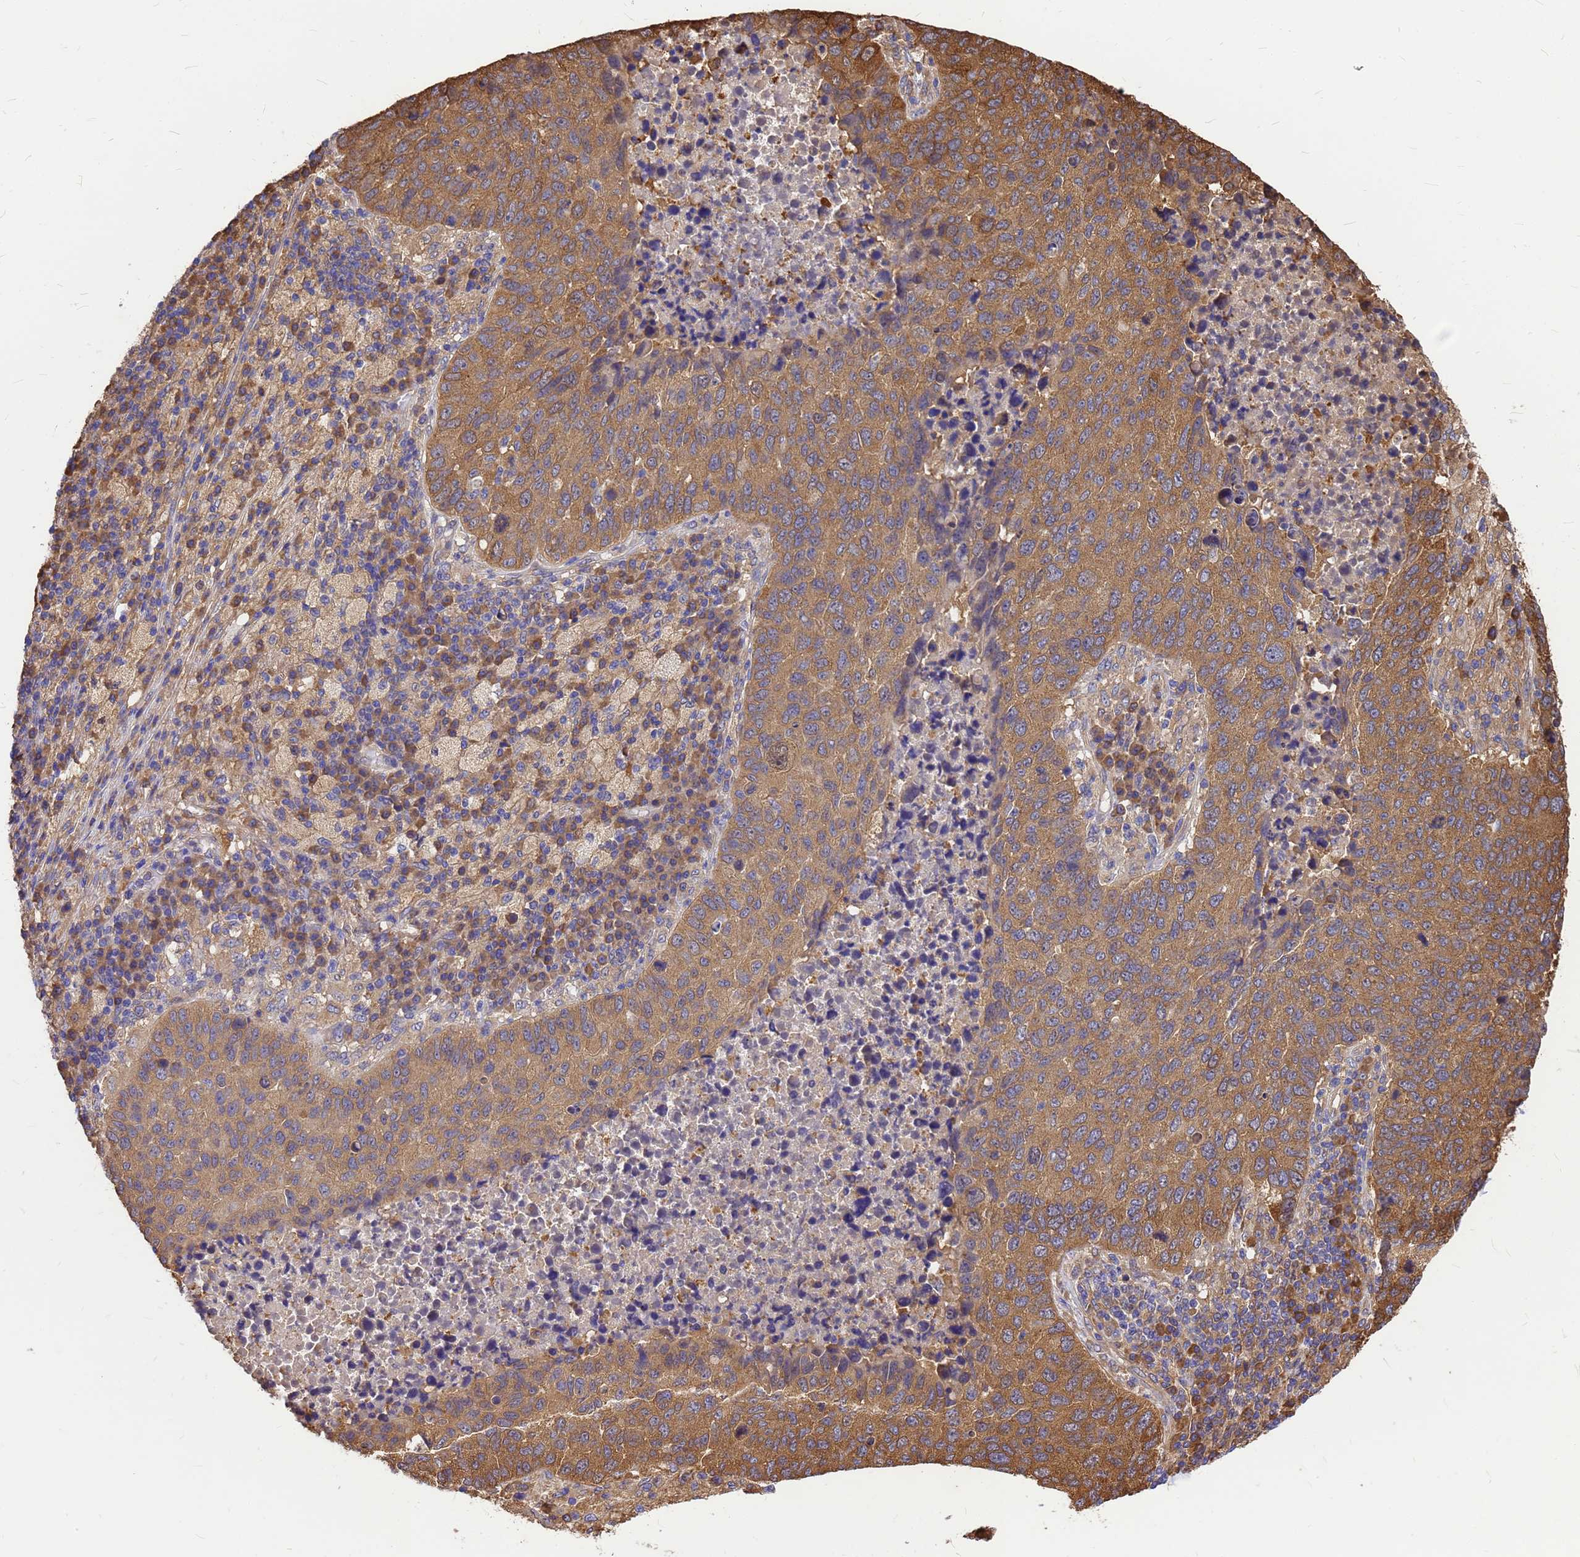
{"staining": {"intensity": "moderate", "quantity": ">75%", "location": "cytoplasmic/membranous"}, "tissue": "lung cancer", "cell_type": "Tumor cells", "image_type": "cancer", "snomed": [{"axis": "morphology", "description": "Squamous cell carcinoma, NOS"}, {"axis": "topography", "description": "Lung"}], "caption": "A brown stain shows moderate cytoplasmic/membranous positivity of a protein in squamous cell carcinoma (lung) tumor cells. (Brightfield microscopy of DAB IHC at high magnification).", "gene": "GID4", "patient": {"sex": "male", "age": 73}}